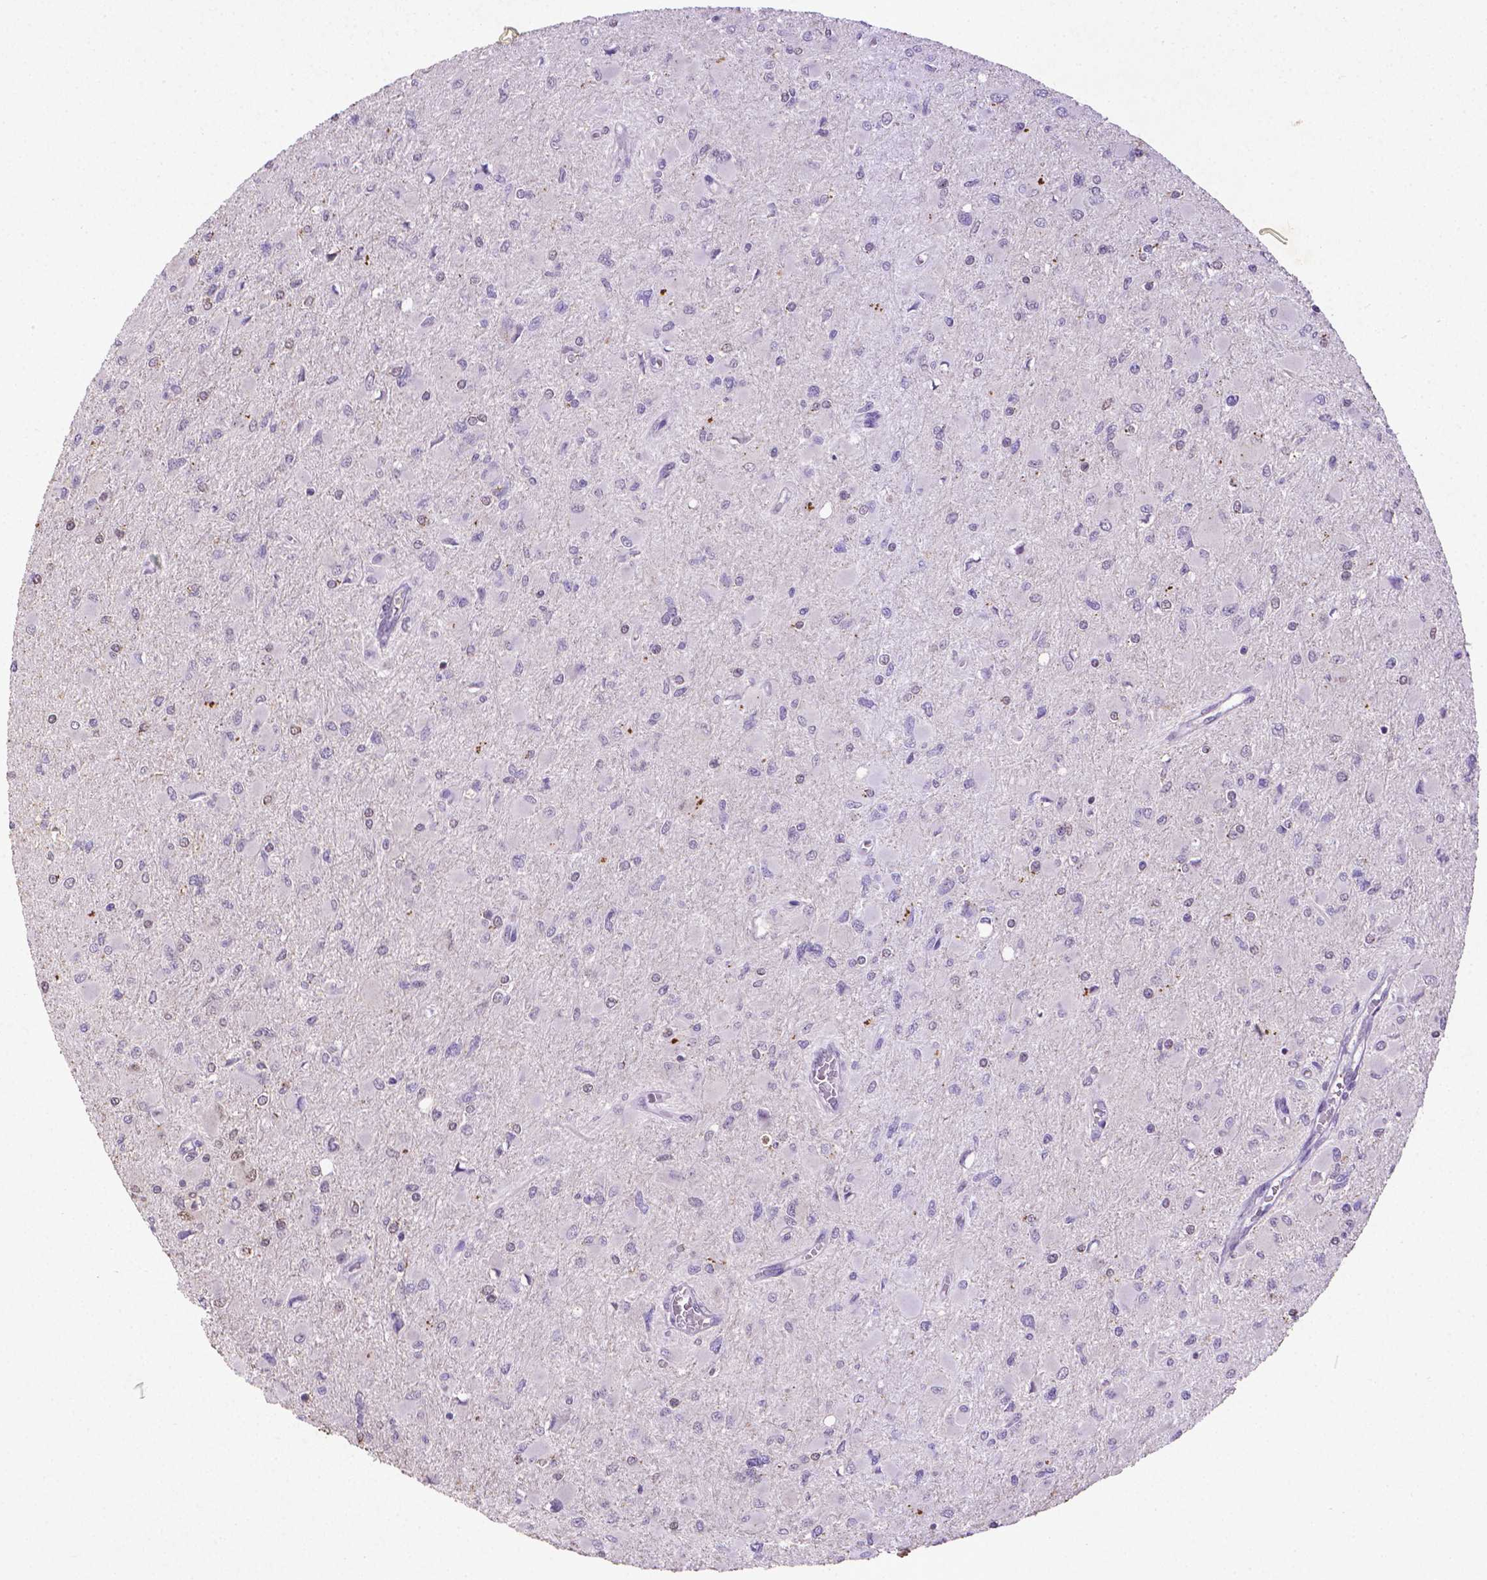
{"staining": {"intensity": "negative", "quantity": "none", "location": "none"}, "tissue": "glioma", "cell_type": "Tumor cells", "image_type": "cancer", "snomed": [{"axis": "morphology", "description": "Glioma, malignant, High grade"}, {"axis": "topography", "description": "Cerebral cortex"}], "caption": "A micrograph of human glioma is negative for staining in tumor cells. (DAB (3,3'-diaminobenzidine) IHC visualized using brightfield microscopy, high magnification).", "gene": "CDKN1A", "patient": {"sex": "female", "age": 36}}